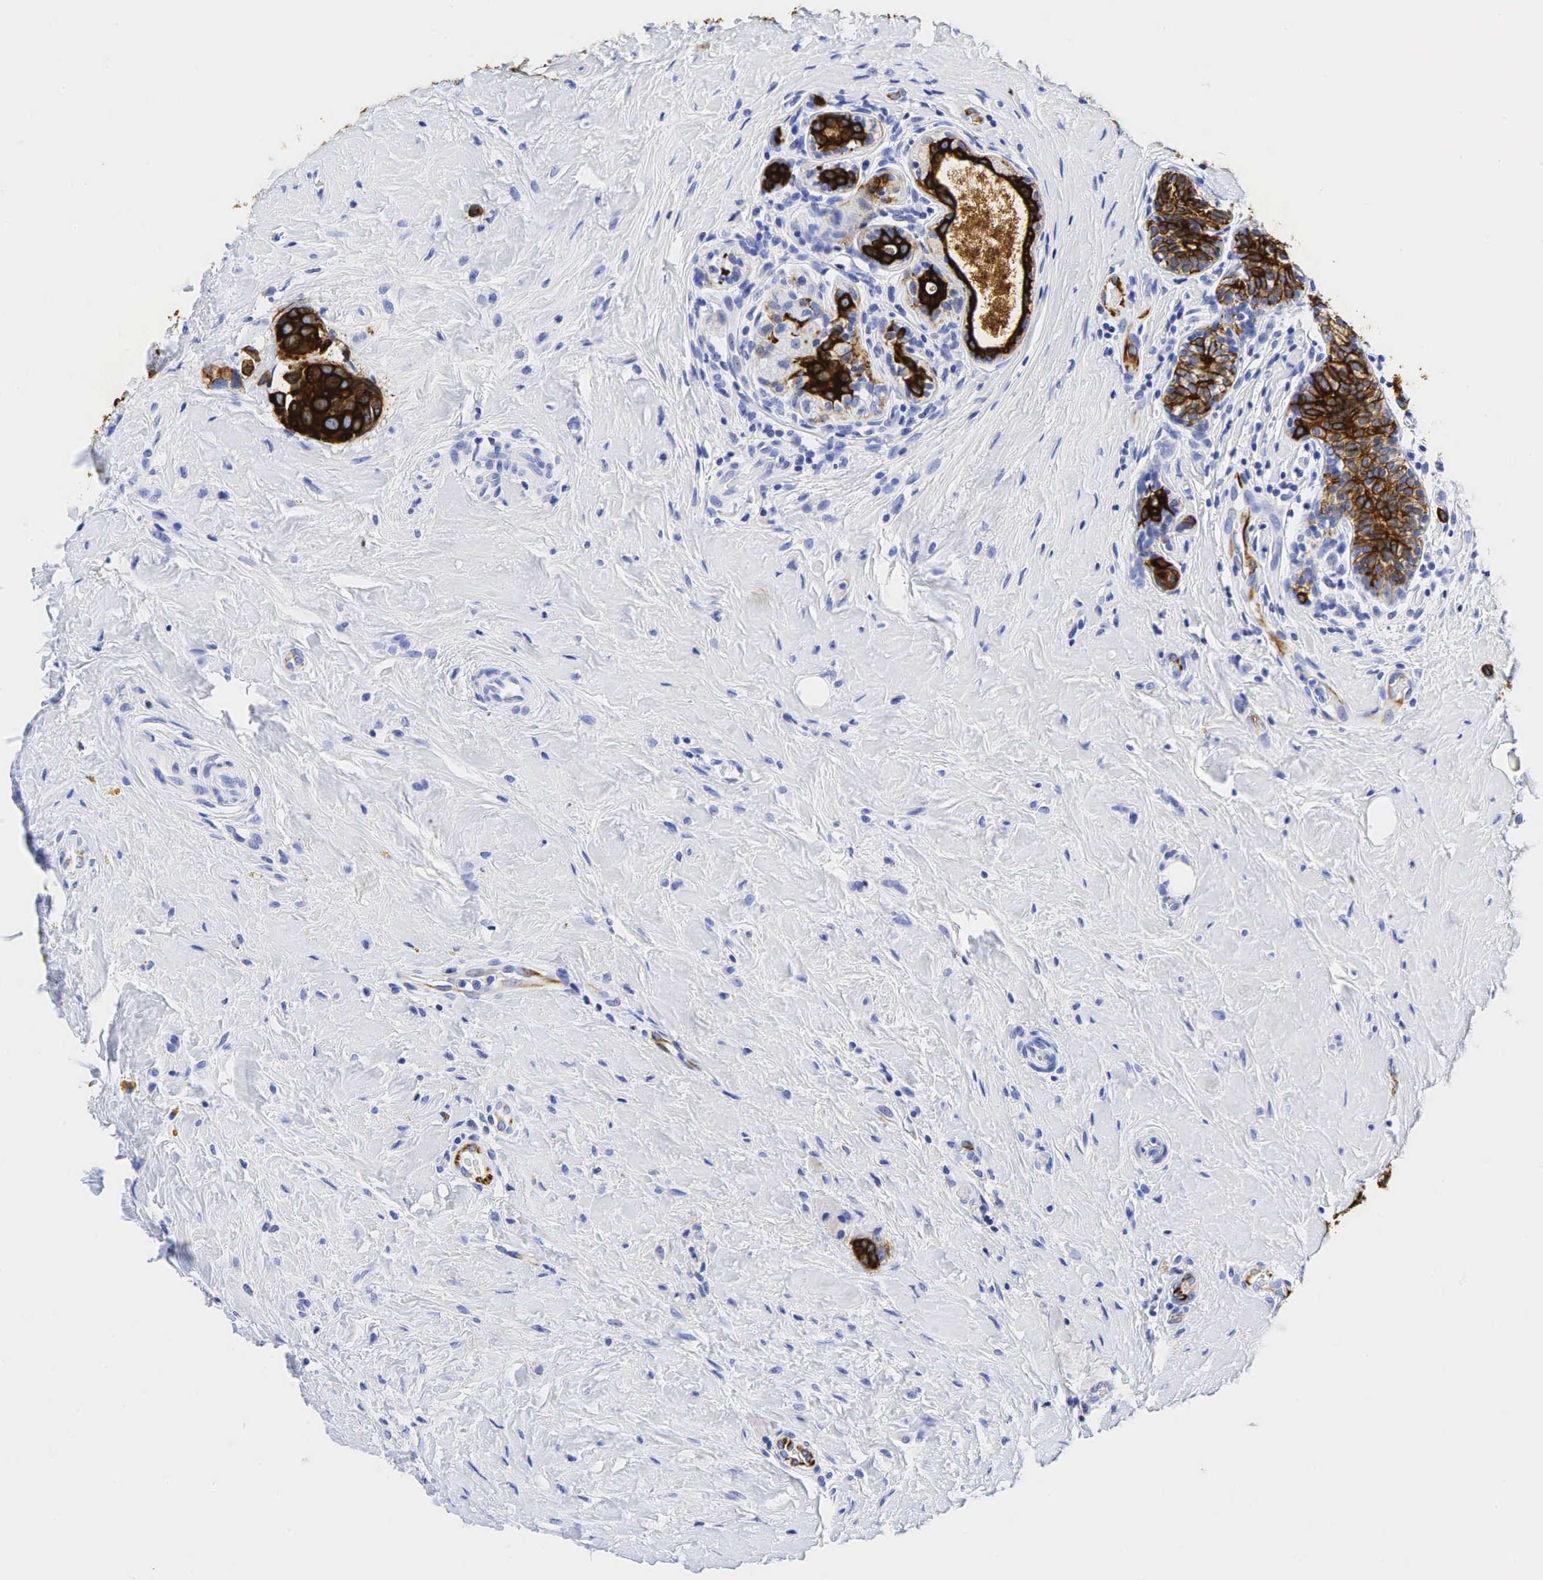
{"staining": {"intensity": "strong", "quantity": "25%-75%", "location": "cytoplasmic/membranous"}, "tissue": "breast cancer", "cell_type": "Tumor cells", "image_type": "cancer", "snomed": [{"axis": "morphology", "description": "Duct carcinoma"}, {"axis": "topography", "description": "Breast"}], "caption": "High-power microscopy captured an immunohistochemistry (IHC) micrograph of intraductal carcinoma (breast), revealing strong cytoplasmic/membranous expression in approximately 25%-75% of tumor cells. The protein of interest is stained brown, and the nuclei are stained in blue (DAB (3,3'-diaminobenzidine) IHC with brightfield microscopy, high magnification).", "gene": "KRT7", "patient": {"sex": "female", "age": 72}}